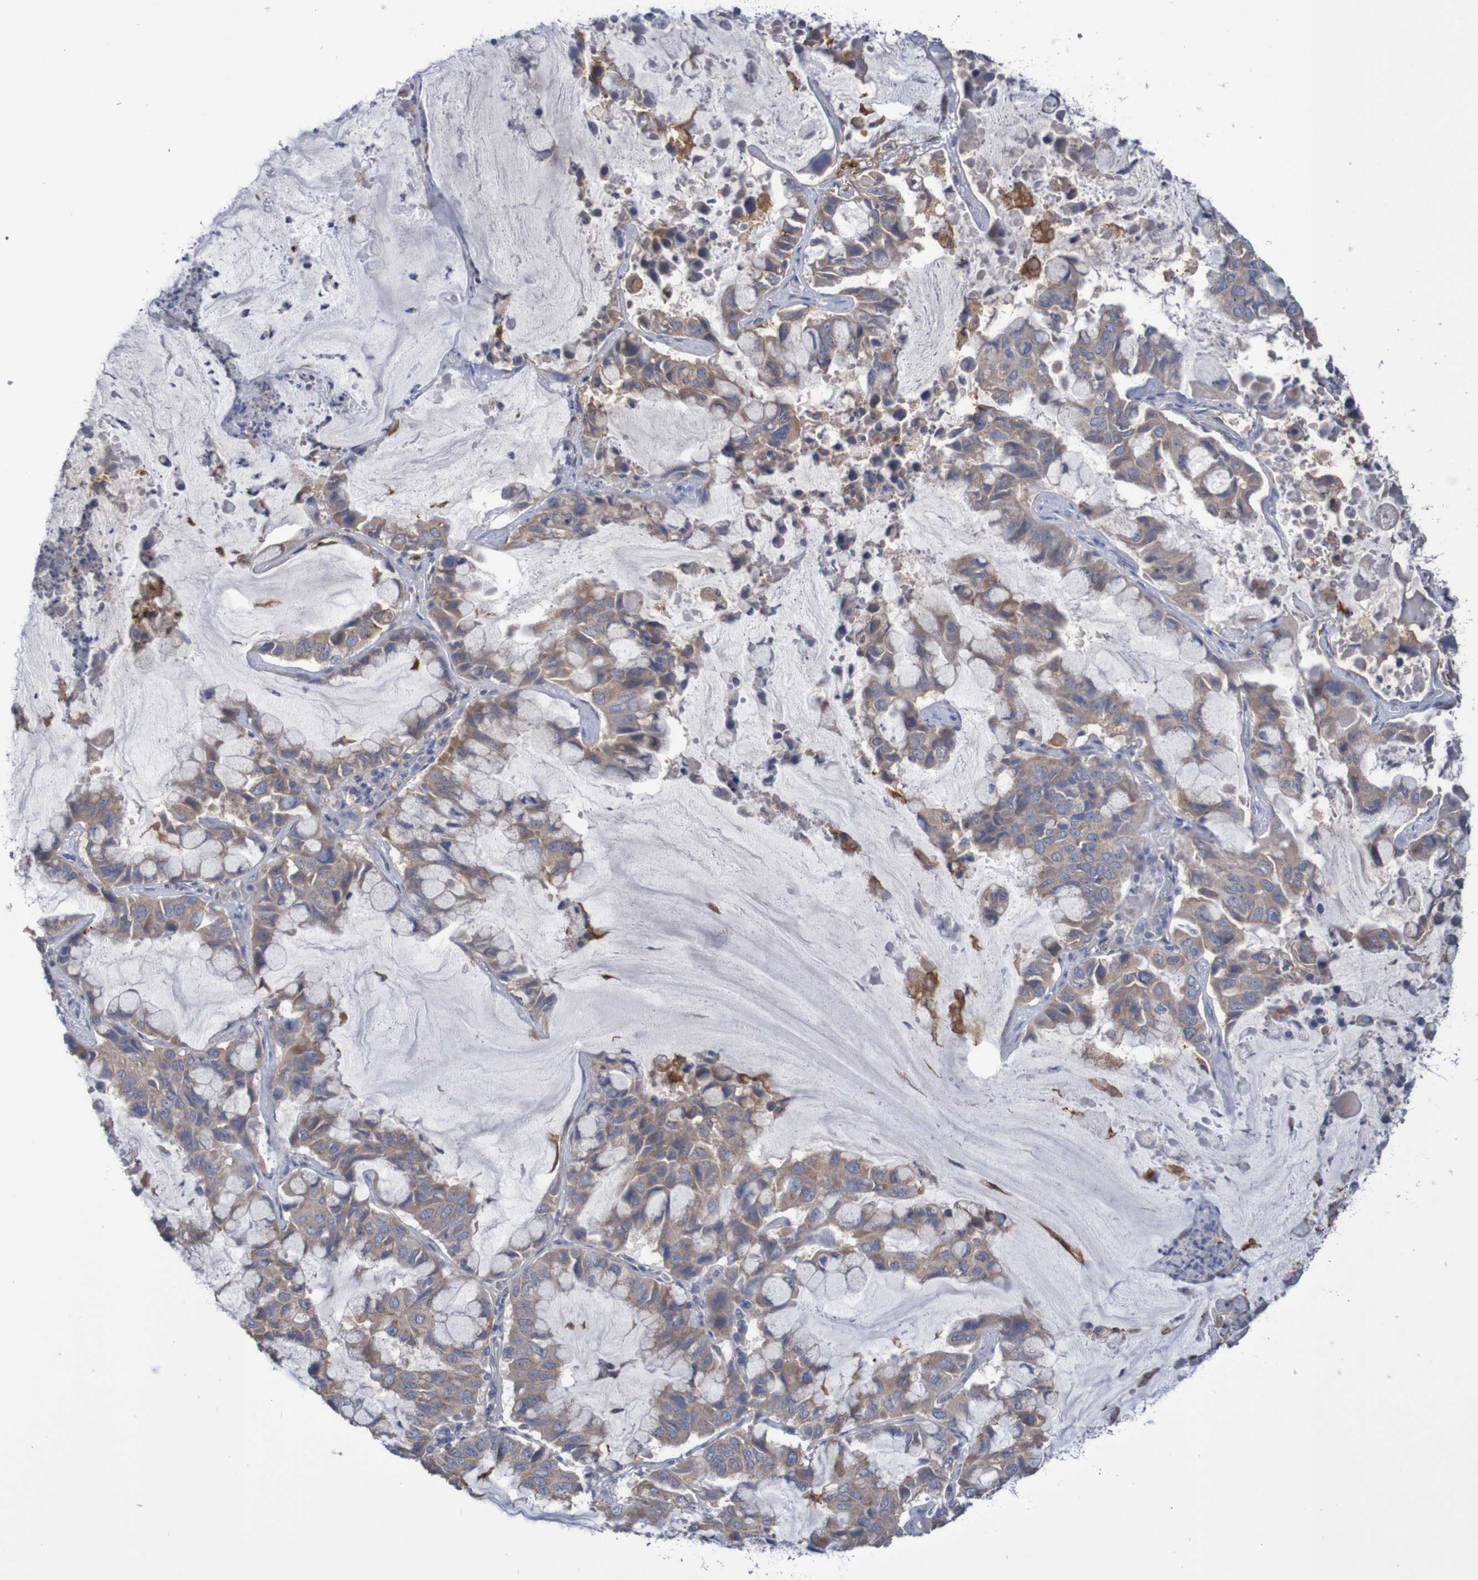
{"staining": {"intensity": "moderate", "quantity": ">75%", "location": "cytoplasmic/membranous"}, "tissue": "lung cancer", "cell_type": "Tumor cells", "image_type": "cancer", "snomed": [{"axis": "morphology", "description": "Adenocarcinoma, NOS"}, {"axis": "topography", "description": "Lung"}], "caption": "Lung cancer stained with a brown dye shows moderate cytoplasmic/membranous positive staining in about >75% of tumor cells.", "gene": "PHYH", "patient": {"sex": "male", "age": 64}}